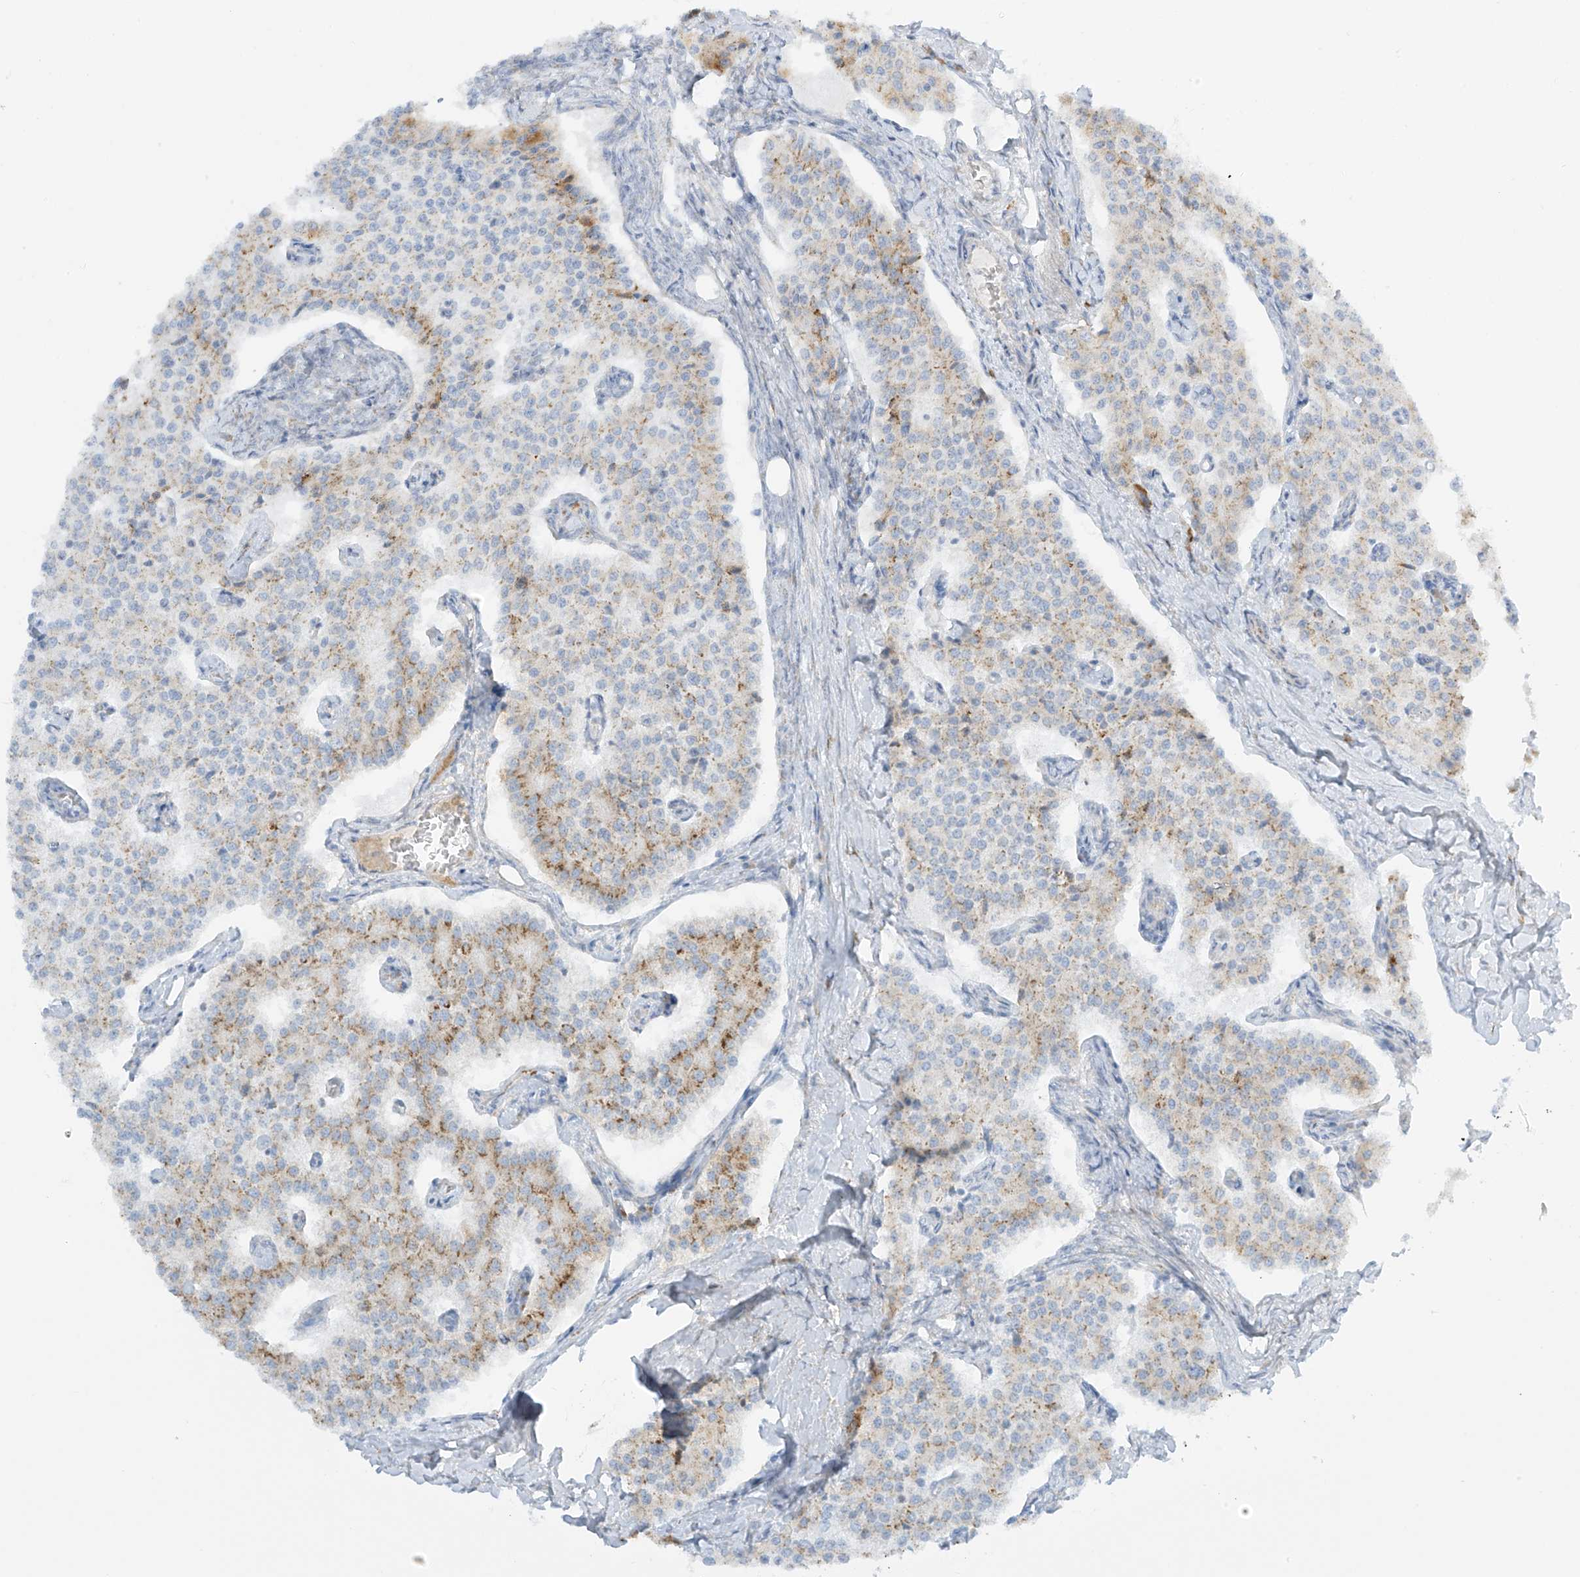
{"staining": {"intensity": "moderate", "quantity": "<25%", "location": "cytoplasmic/membranous"}, "tissue": "carcinoid", "cell_type": "Tumor cells", "image_type": "cancer", "snomed": [{"axis": "morphology", "description": "Carcinoid, malignant, NOS"}, {"axis": "topography", "description": "Colon"}], "caption": "There is low levels of moderate cytoplasmic/membranous expression in tumor cells of malignant carcinoid, as demonstrated by immunohistochemical staining (brown color).", "gene": "LRRC59", "patient": {"sex": "female", "age": 52}}